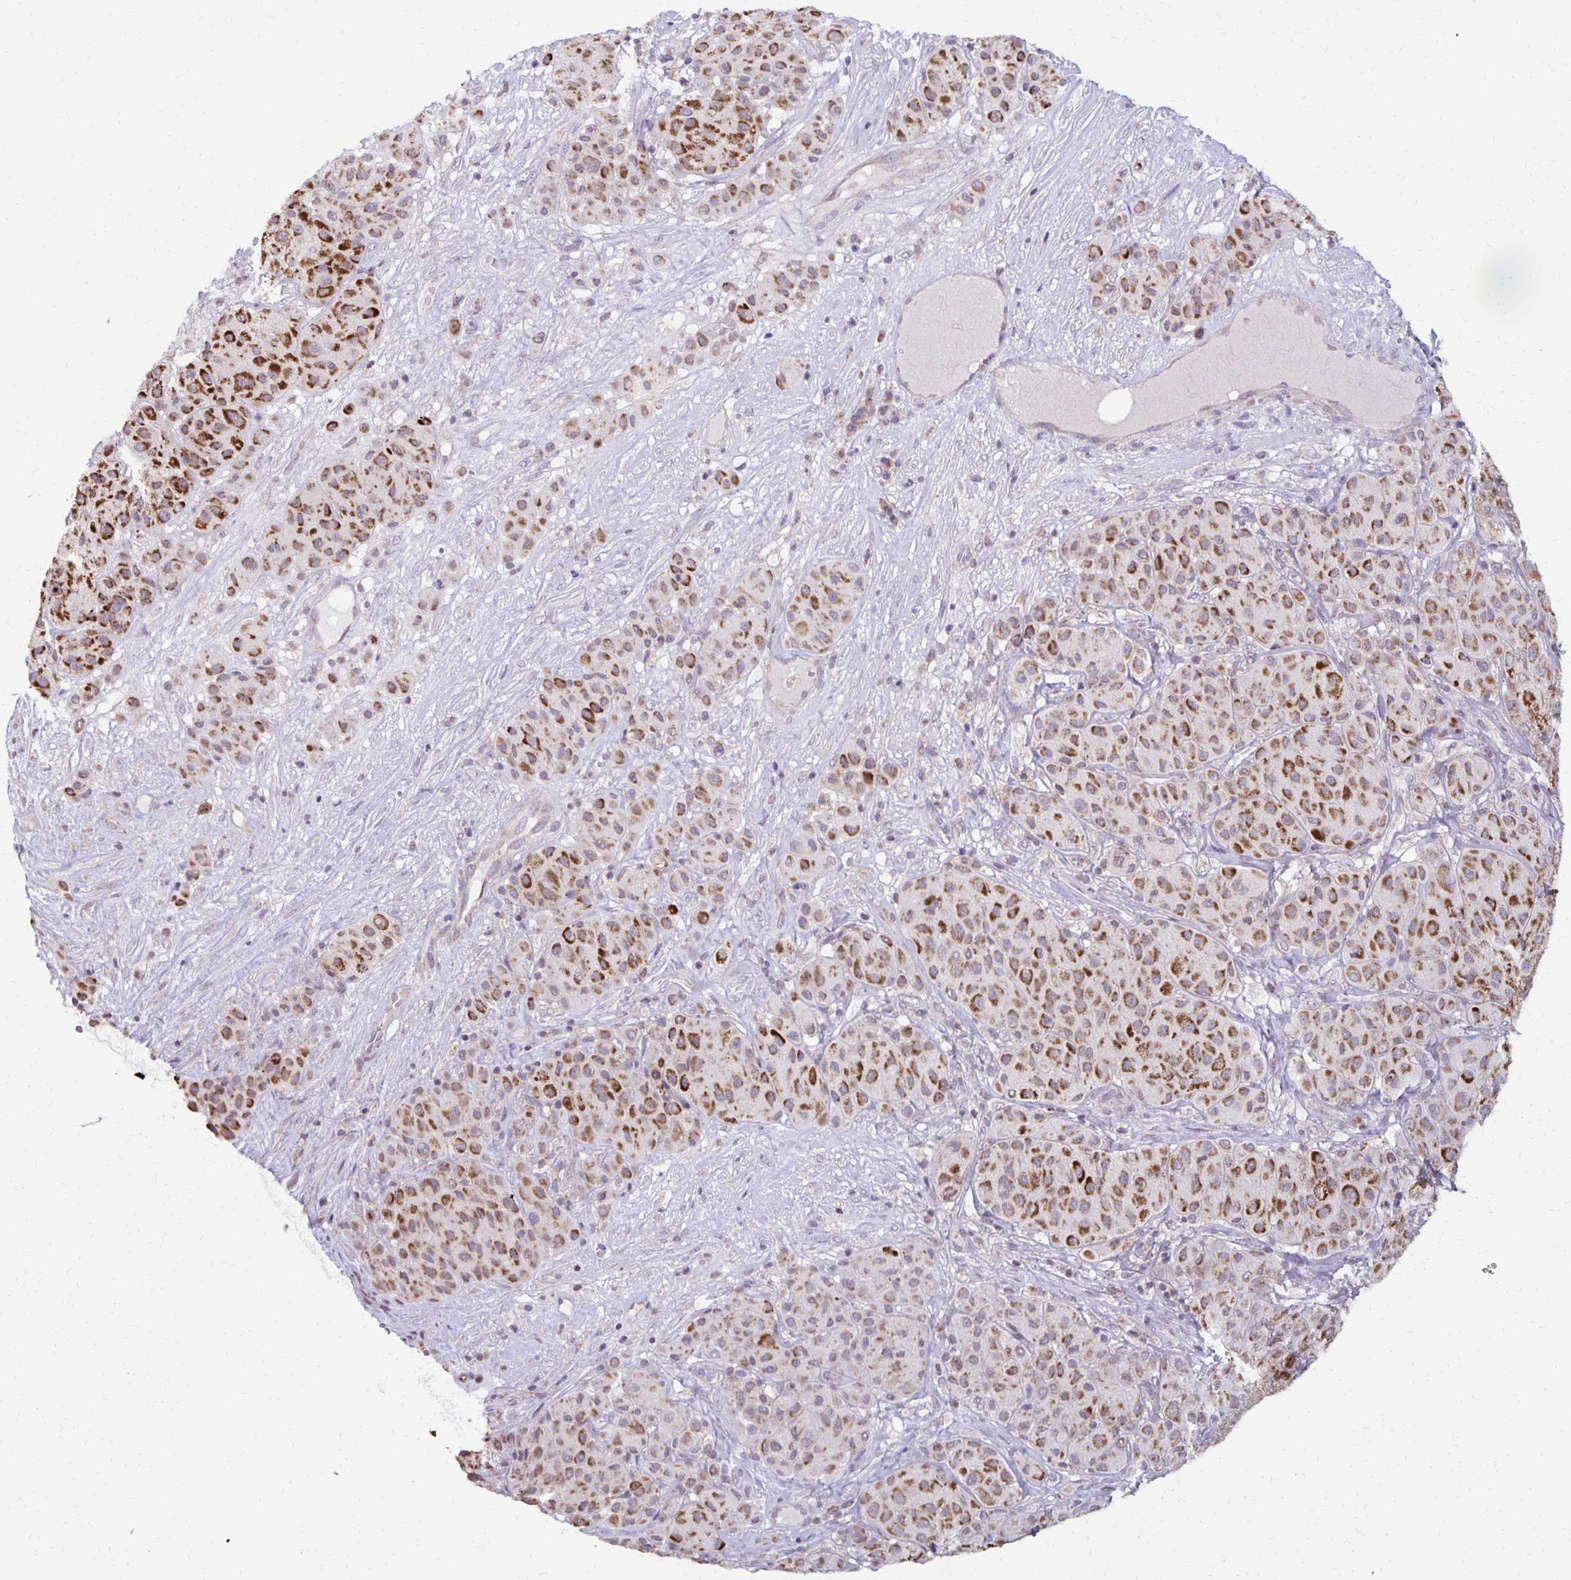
{"staining": {"intensity": "strong", "quantity": ">75%", "location": "cytoplasmic/membranous"}, "tissue": "melanoma", "cell_type": "Tumor cells", "image_type": "cancer", "snomed": [{"axis": "morphology", "description": "Malignant melanoma, Metastatic site"}, {"axis": "topography", "description": "Smooth muscle"}], "caption": "Immunohistochemical staining of melanoma exhibits high levels of strong cytoplasmic/membranous expression in approximately >75% of tumor cells.", "gene": "IER3", "patient": {"sex": "male", "age": 41}}